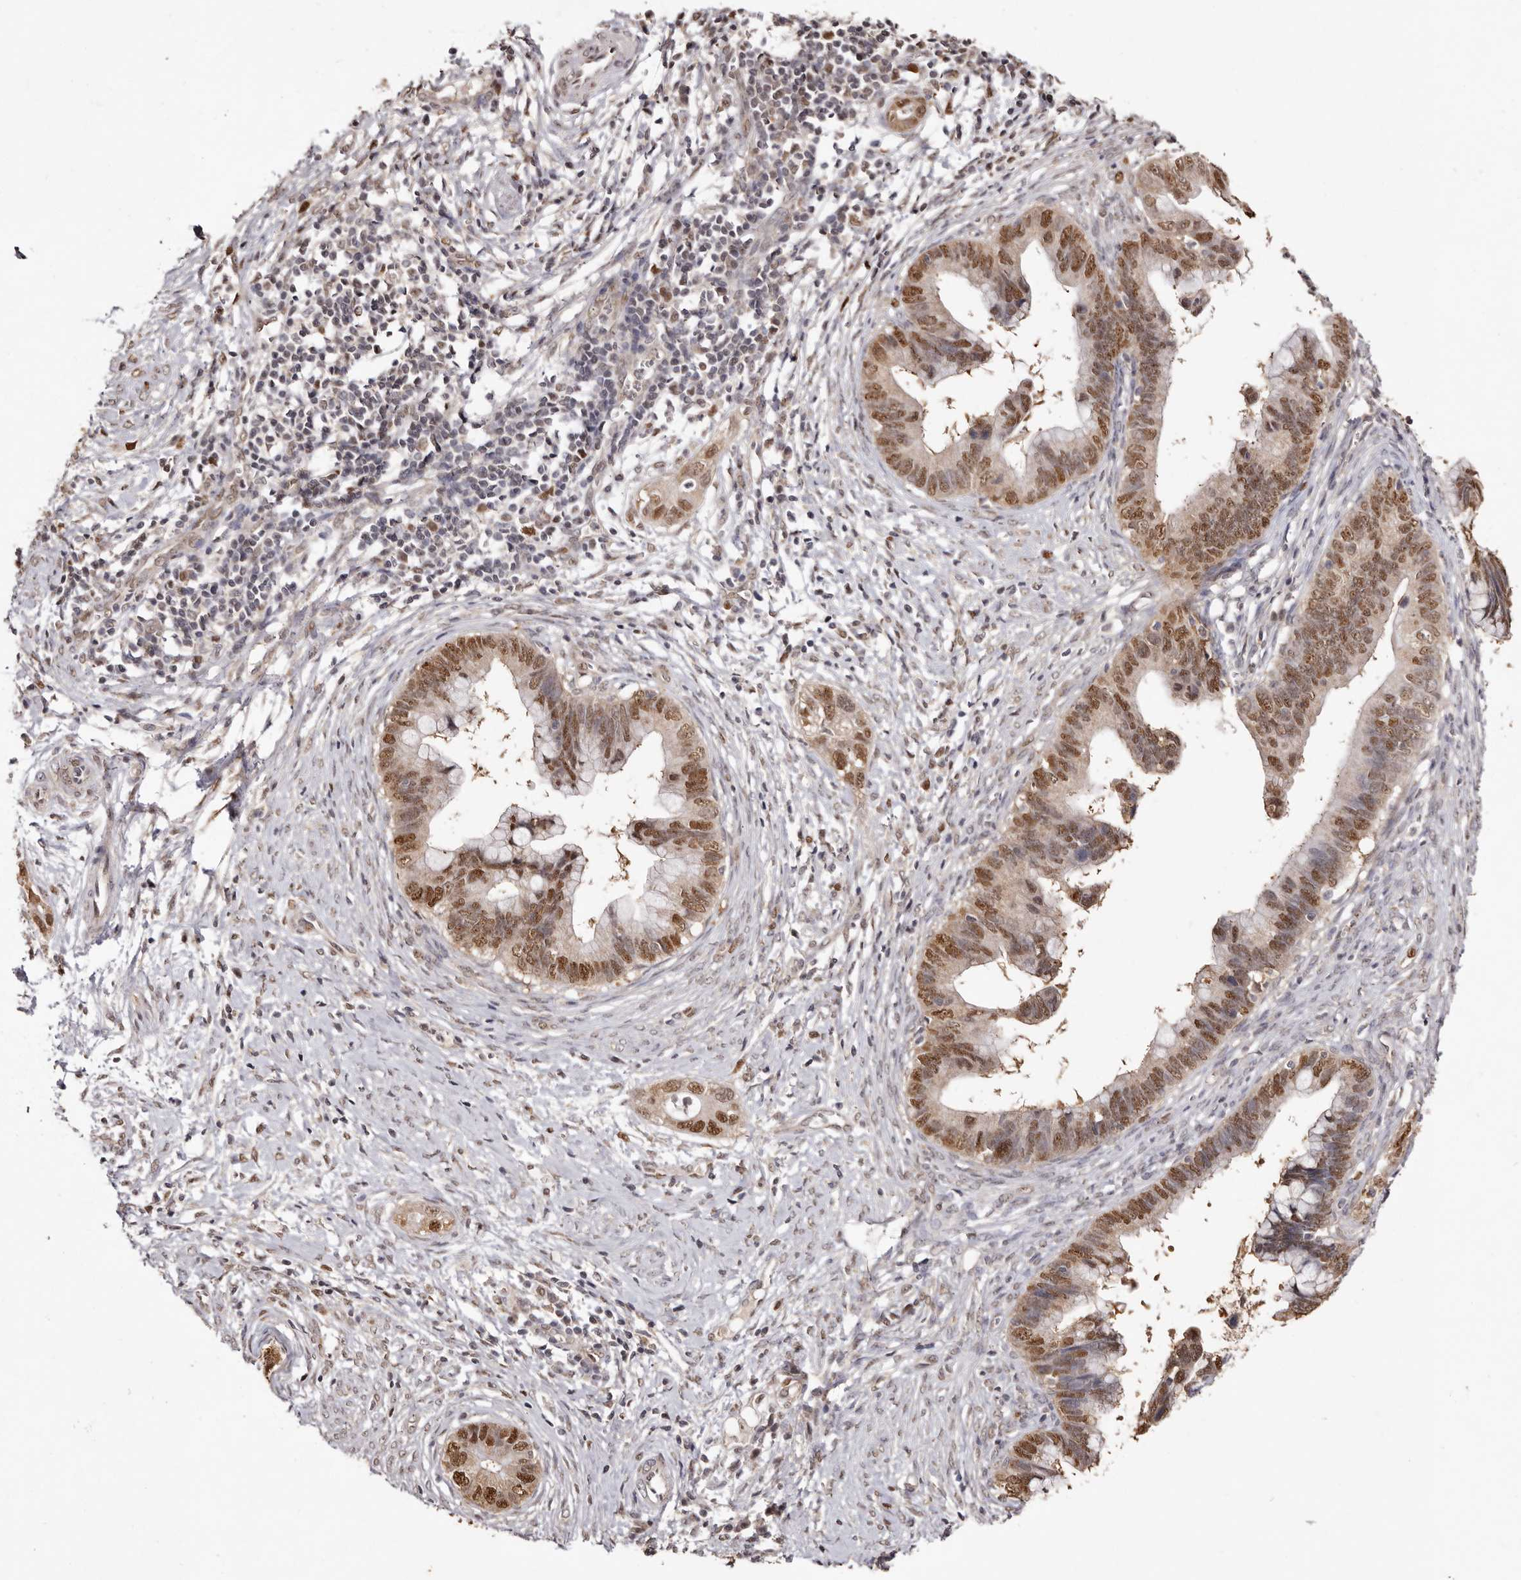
{"staining": {"intensity": "moderate", "quantity": ">75%", "location": "nuclear"}, "tissue": "cervical cancer", "cell_type": "Tumor cells", "image_type": "cancer", "snomed": [{"axis": "morphology", "description": "Adenocarcinoma, NOS"}, {"axis": "topography", "description": "Cervix"}], "caption": "Immunohistochemical staining of human cervical cancer (adenocarcinoma) shows moderate nuclear protein expression in approximately >75% of tumor cells. The staining is performed using DAB (3,3'-diaminobenzidine) brown chromogen to label protein expression. The nuclei are counter-stained blue using hematoxylin.", "gene": "NOTCH1", "patient": {"sex": "female", "age": 44}}